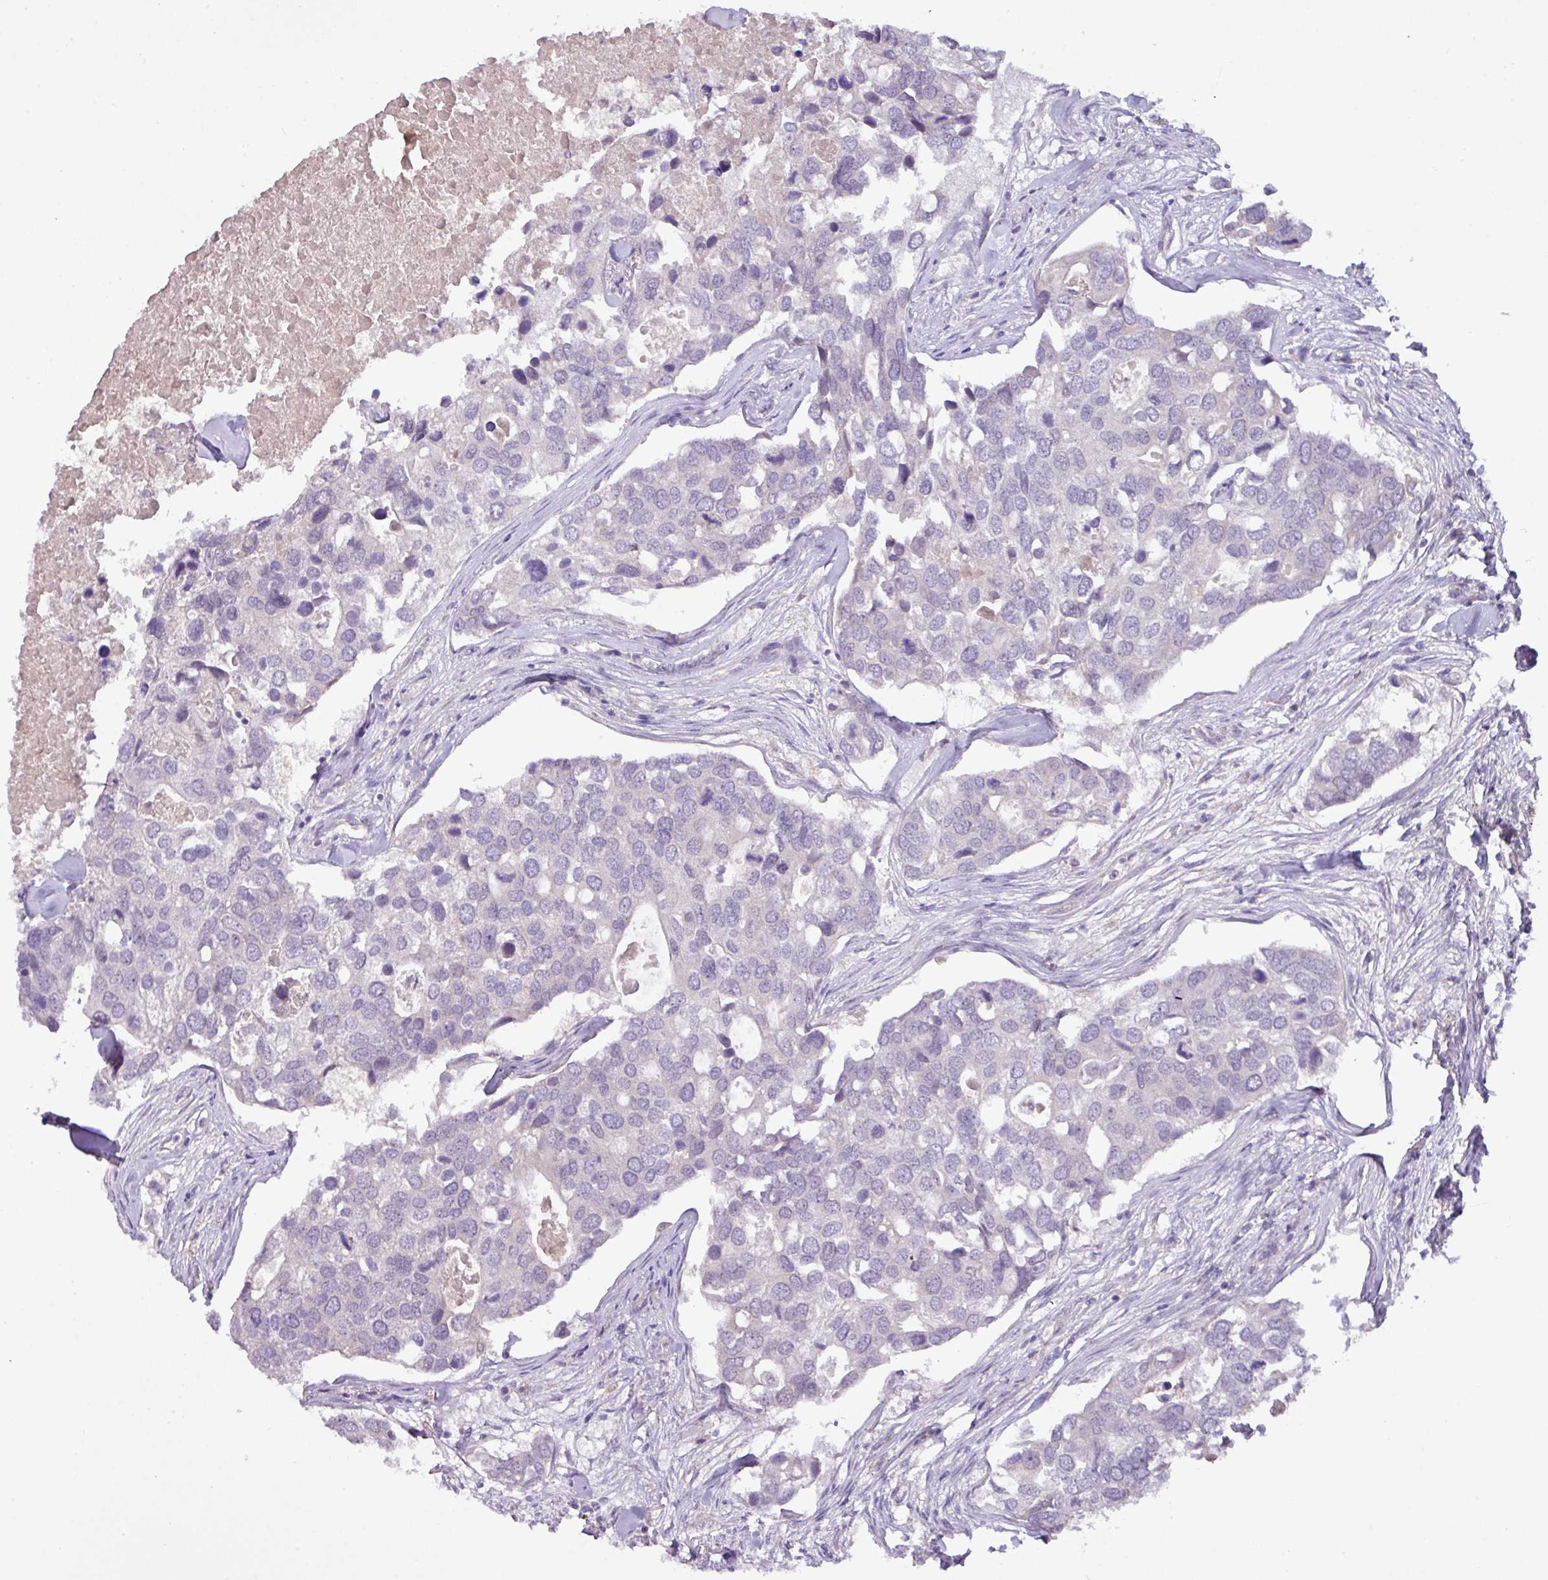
{"staining": {"intensity": "negative", "quantity": "none", "location": "none"}, "tissue": "breast cancer", "cell_type": "Tumor cells", "image_type": "cancer", "snomed": [{"axis": "morphology", "description": "Duct carcinoma"}, {"axis": "topography", "description": "Breast"}], "caption": "Immunohistochemical staining of human breast cancer demonstrates no significant positivity in tumor cells.", "gene": "ZNF524", "patient": {"sex": "female", "age": 83}}